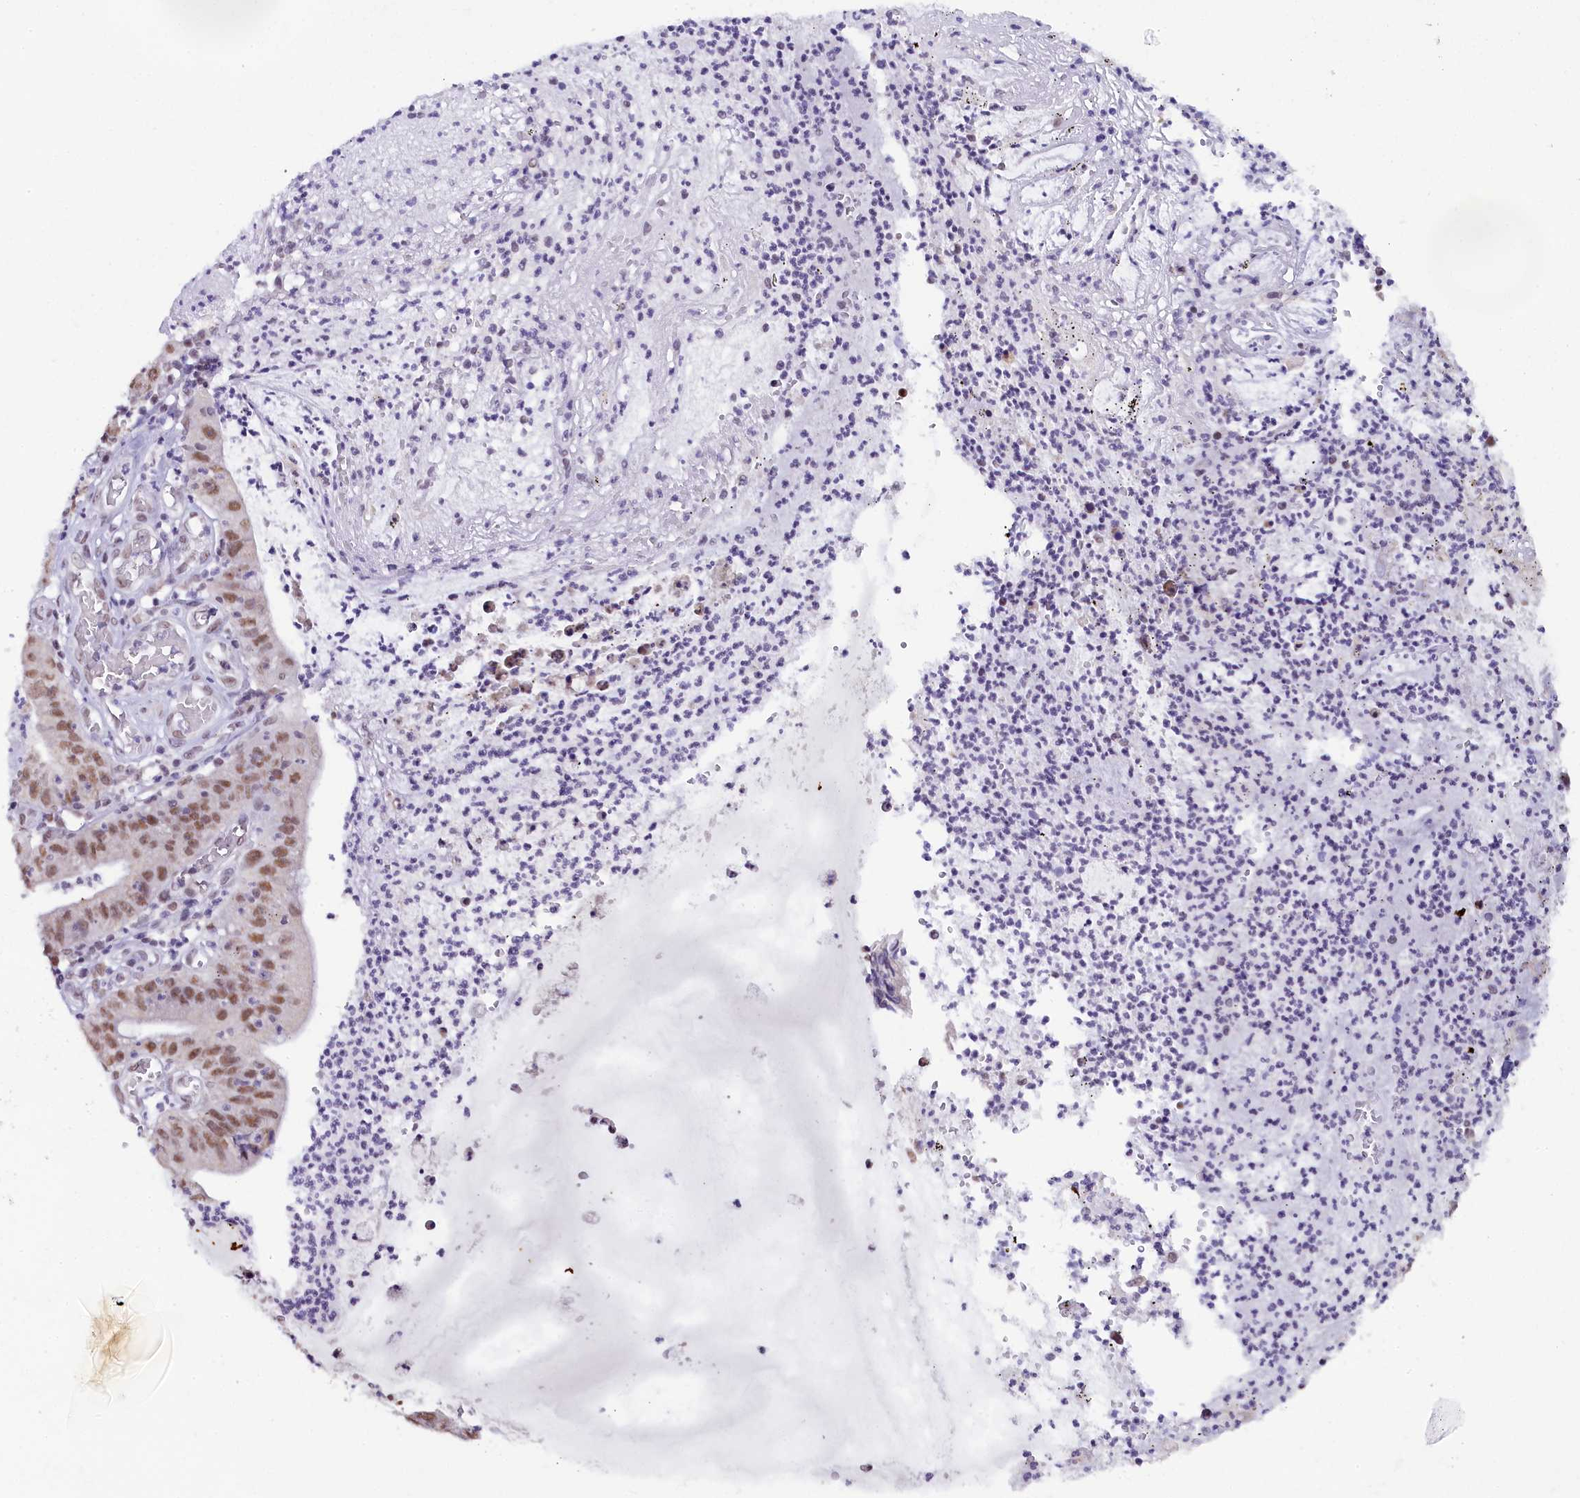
{"staining": {"intensity": "moderate", "quantity": ">75%", "location": "nuclear"}, "tissue": "stomach cancer", "cell_type": "Tumor cells", "image_type": "cancer", "snomed": [{"axis": "morphology", "description": "Adenocarcinoma, NOS"}, {"axis": "topography", "description": "Stomach"}], "caption": "Stomach cancer was stained to show a protein in brown. There is medium levels of moderate nuclear staining in about >75% of tumor cells.", "gene": "NCBP1", "patient": {"sex": "male", "age": 59}}